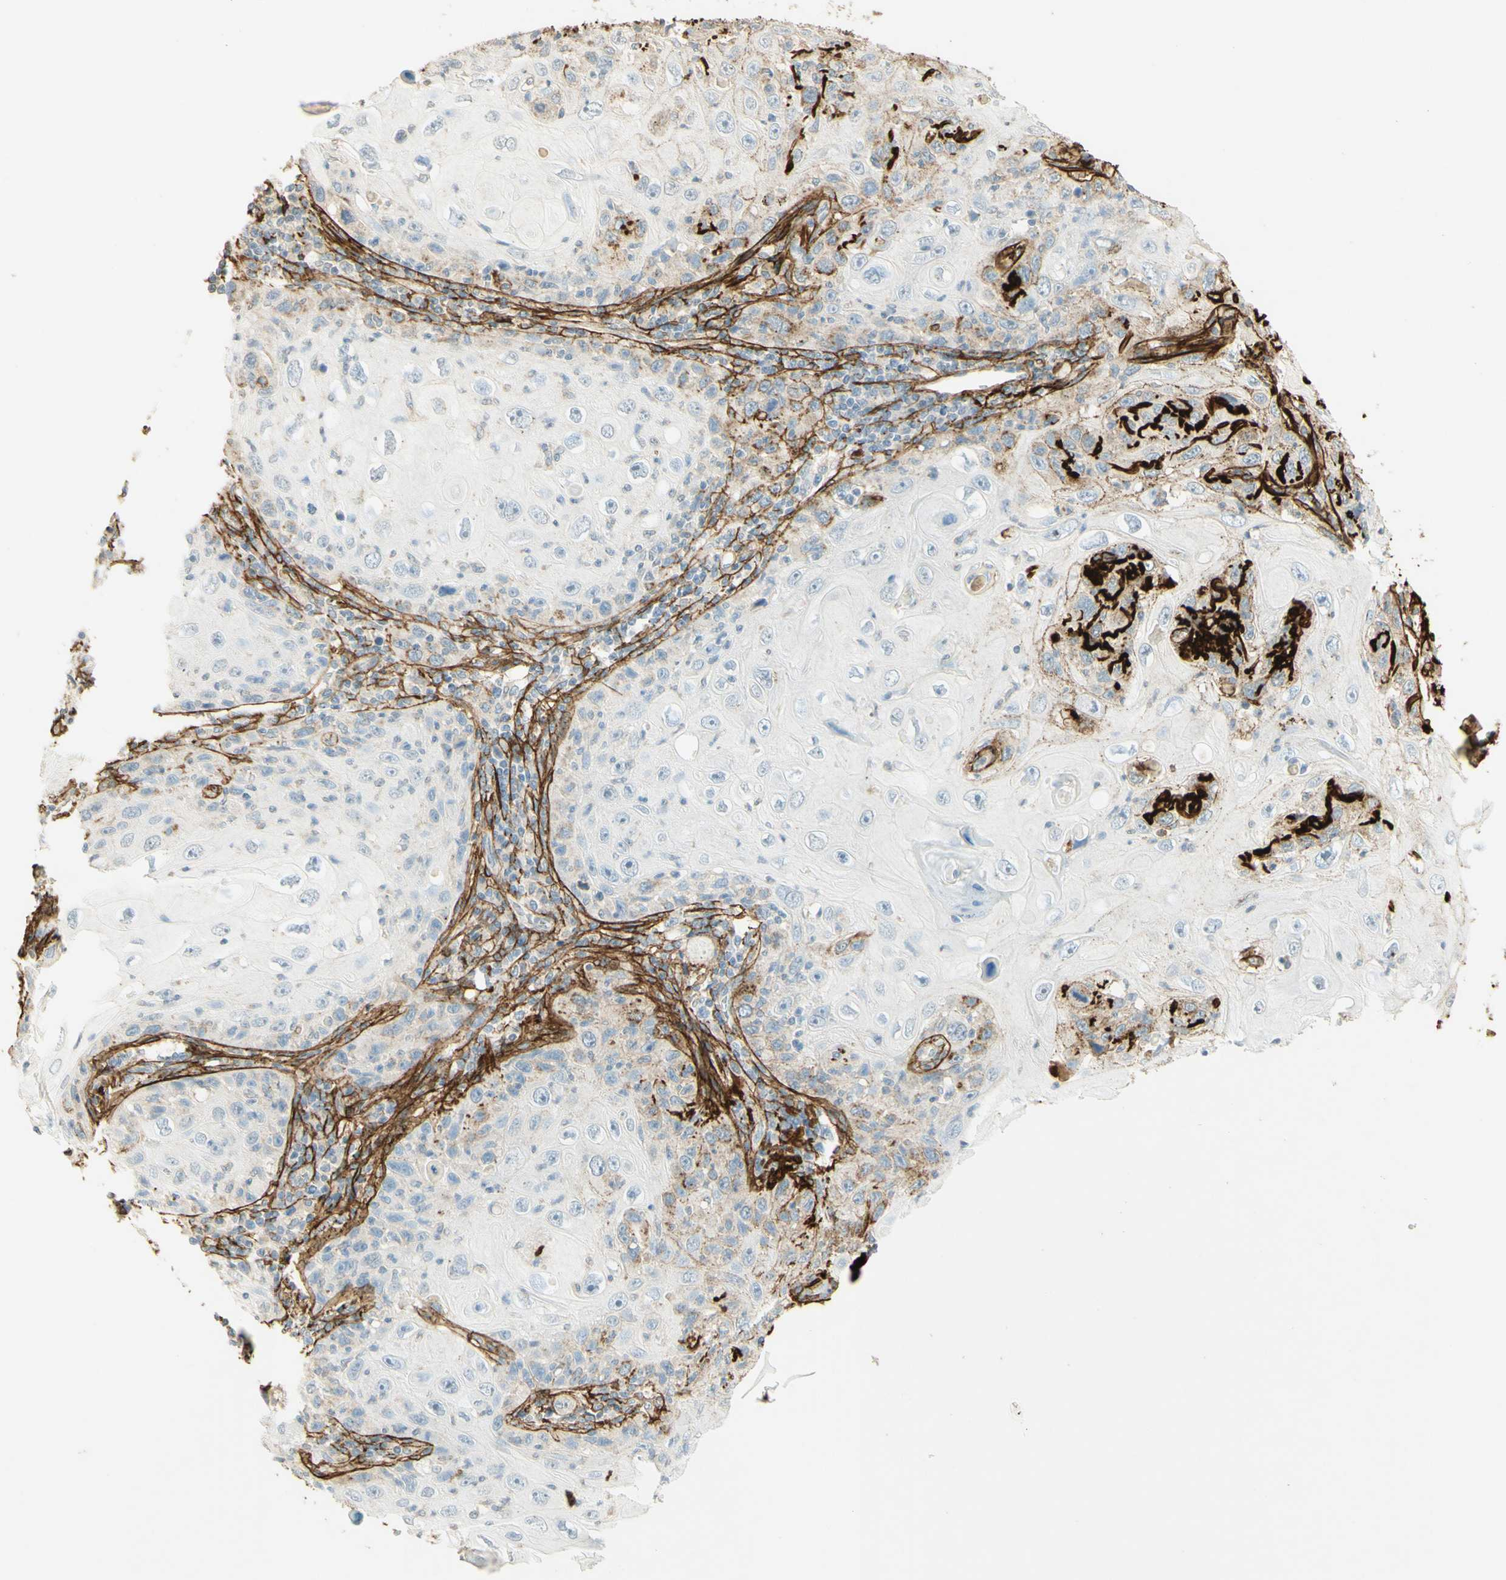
{"staining": {"intensity": "strong", "quantity": "<25%", "location": "cytoplasmic/membranous"}, "tissue": "skin cancer", "cell_type": "Tumor cells", "image_type": "cancer", "snomed": [{"axis": "morphology", "description": "Squamous cell carcinoma, NOS"}, {"axis": "topography", "description": "Skin"}], "caption": "Tumor cells show medium levels of strong cytoplasmic/membranous positivity in about <25% of cells in squamous cell carcinoma (skin). (DAB IHC with brightfield microscopy, high magnification).", "gene": "TNN", "patient": {"sex": "female", "age": 88}}